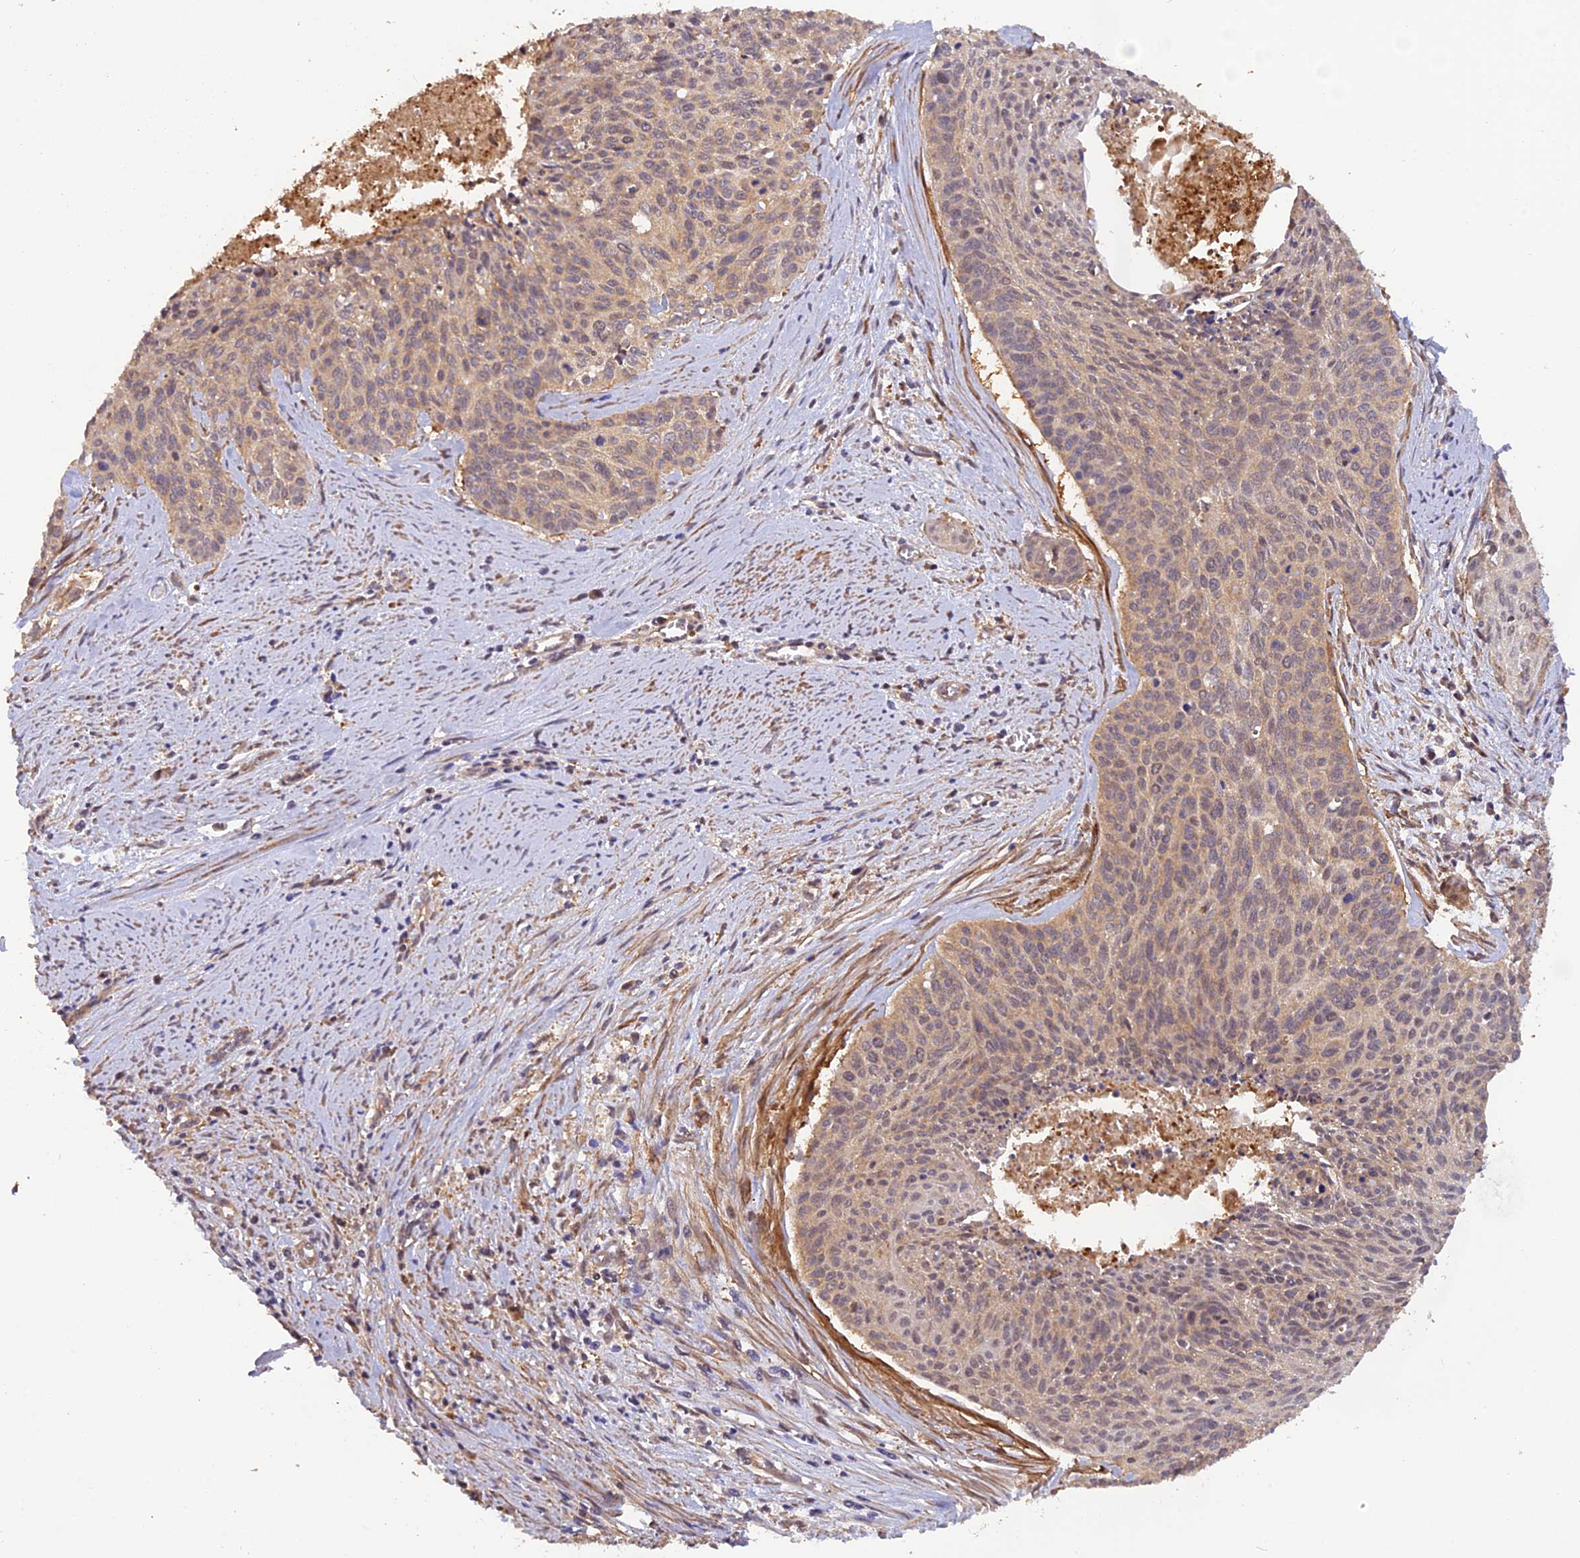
{"staining": {"intensity": "weak", "quantity": ">75%", "location": "cytoplasmic/membranous,nuclear"}, "tissue": "cervical cancer", "cell_type": "Tumor cells", "image_type": "cancer", "snomed": [{"axis": "morphology", "description": "Squamous cell carcinoma, NOS"}, {"axis": "topography", "description": "Cervix"}], "caption": "Weak cytoplasmic/membranous and nuclear positivity for a protein is present in approximately >75% of tumor cells of cervical cancer using immunohistochemistry (IHC).", "gene": "PSMB3", "patient": {"sex": "female", "age": 55}}